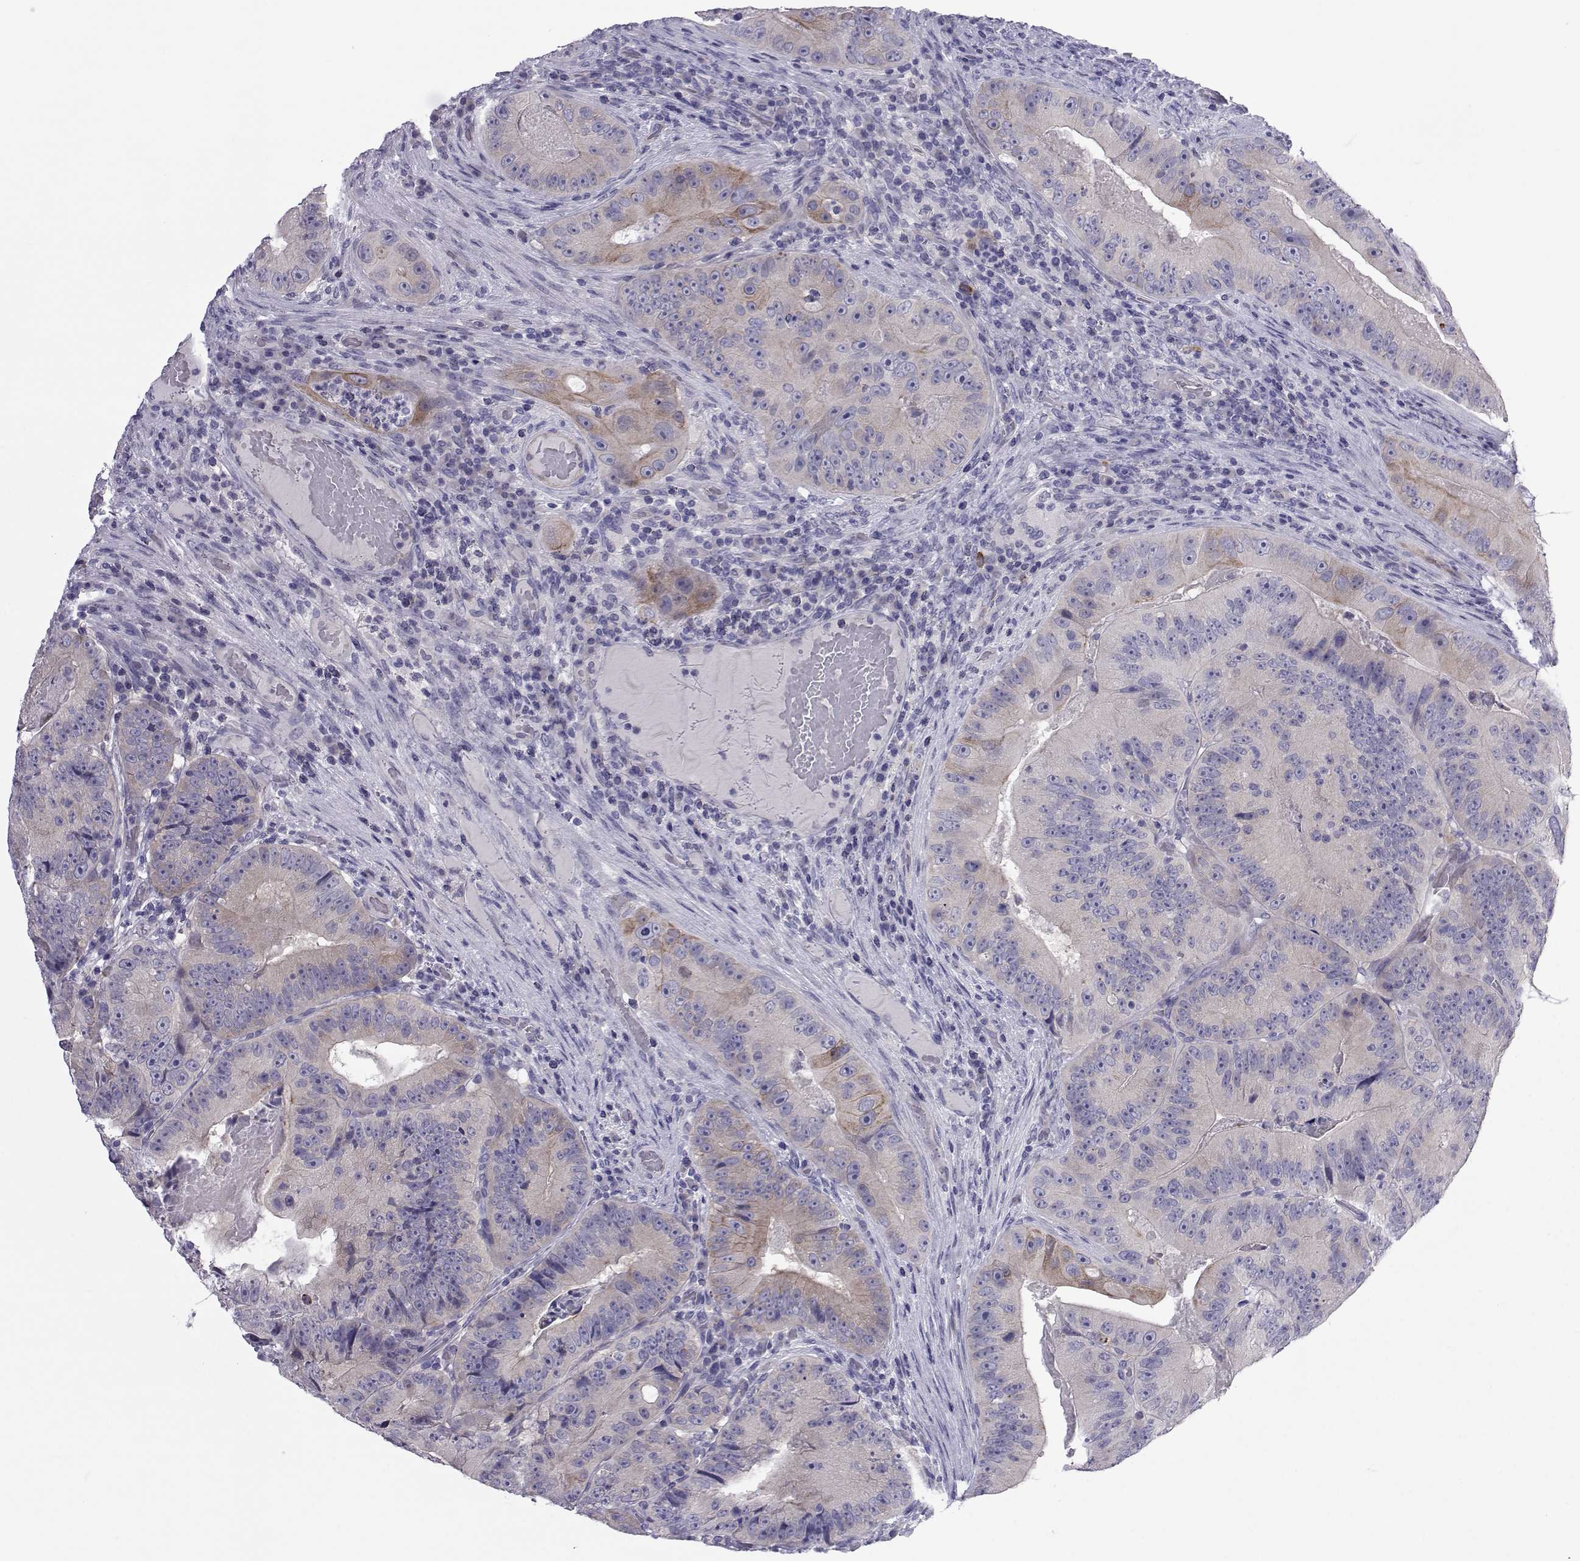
{"staining": {"intensity": "moderate", "quantity": "<25%", "location": "cytoplasmic/membranous"}, "tissue": "colorectal cancer", "cell_type": "Tumor cells", "image_type": "cancer", "snomed": [{"axis": "morphology", "description": "Adenocarcinoma, NOS"}, {"axis": "topography", "description": "Colon"}], "caption": "About <25% of tumor cells in human colorectal cancer (adenocarcinoma) display moderate cytoplasmic/membranous protein staining as visualized by brown immunohistochemical staining.", "gene": "COL22A1", "patient": {"sex": "female", "age": 86}}